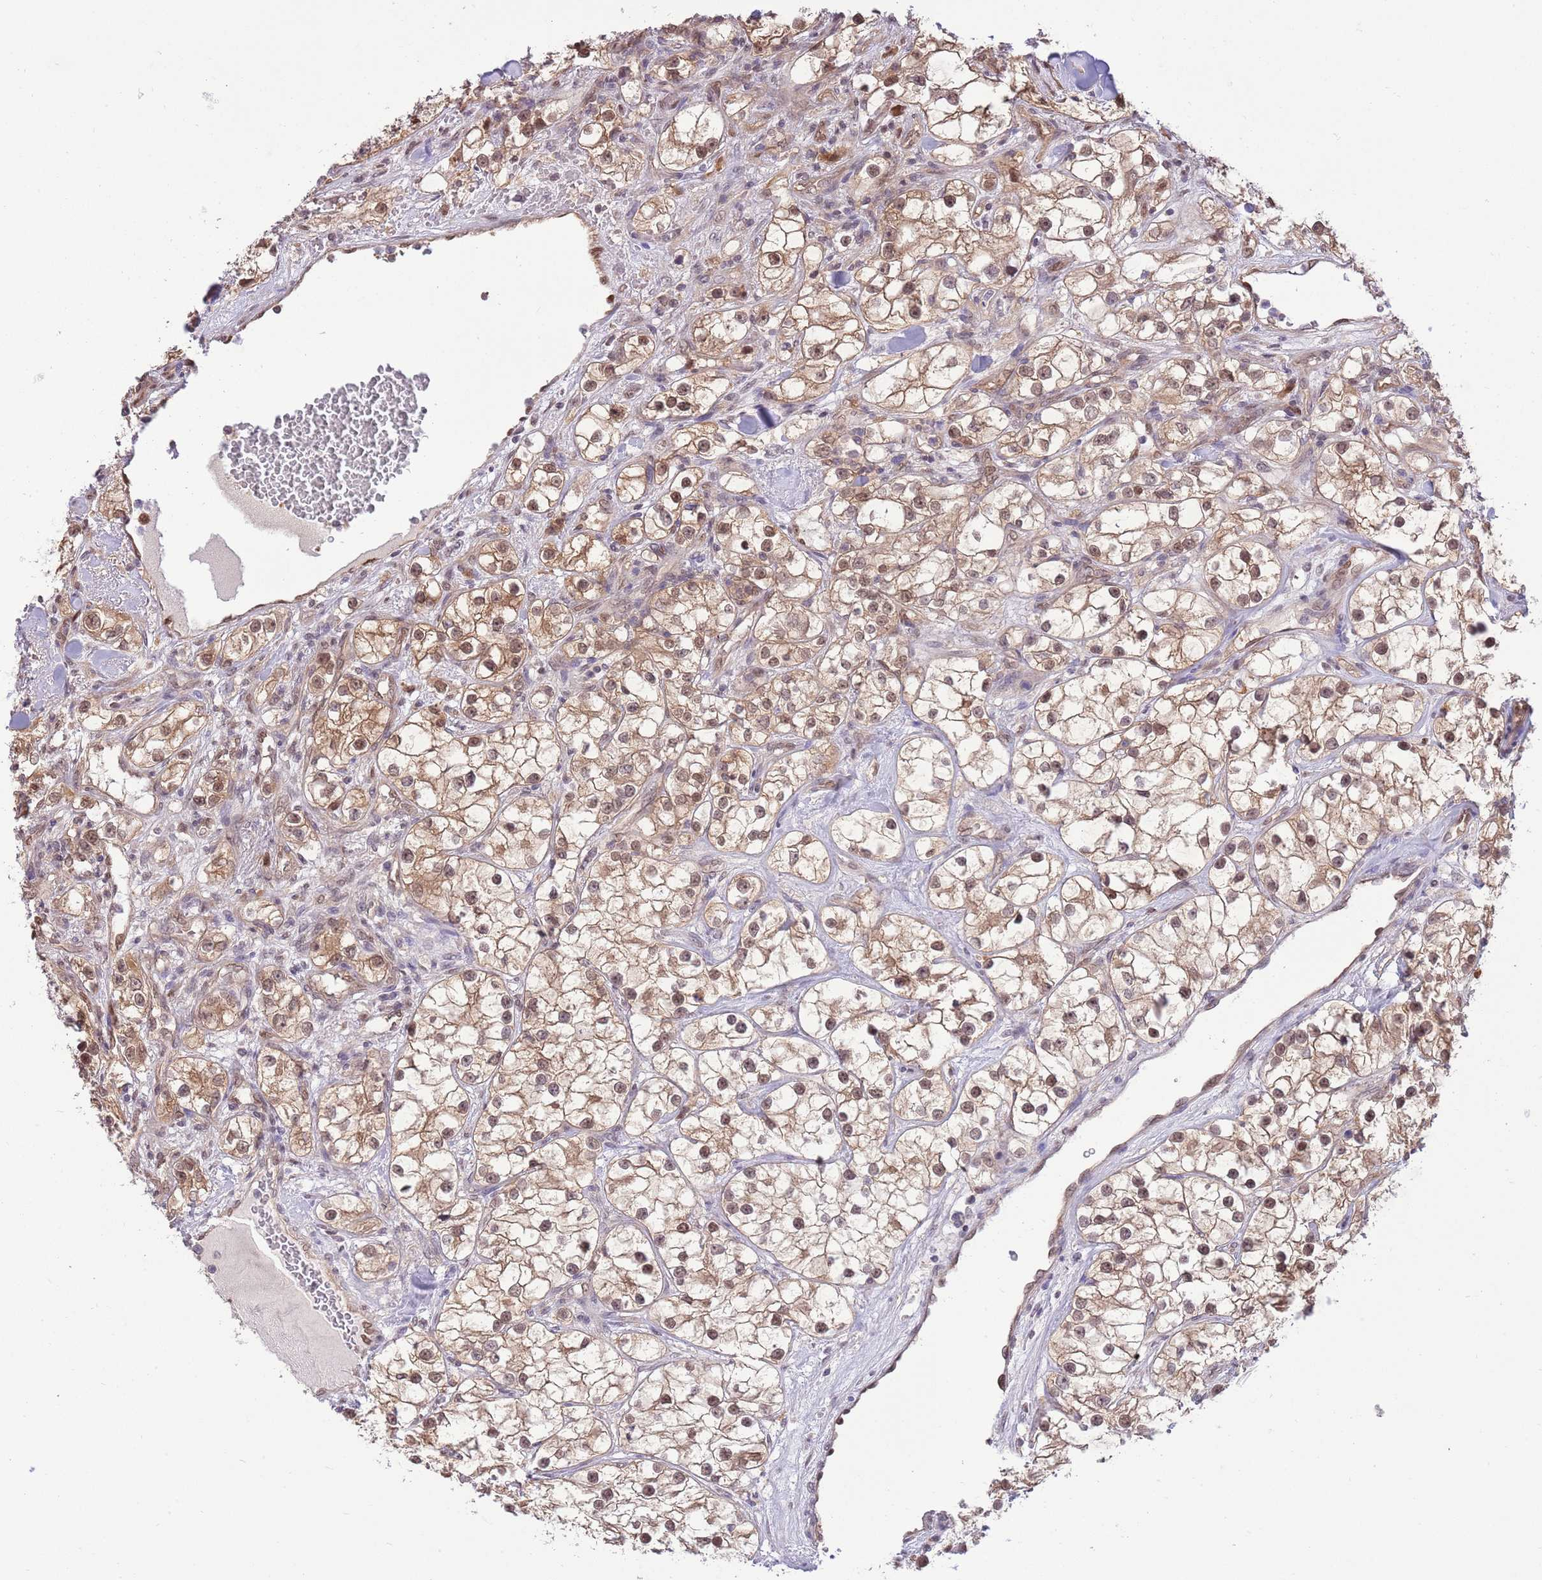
{"staining": {"intensity": "moderate", "quantity": ">75%", "location": "cytoplasmic/membranous,nuclear"}, "tissue": "renal cancer", "cell_type": "Tumor cells", "image_type": "cancer", "snomed": [{"axis": "morphology", "description": "Adenocarcinoma, NOS"}, {"axis": "topography", "description": "Kidney"}], "caption": "Moderate cytoplasmic/membranous and nuclear positivity is appreciated in about >75% of tumor cells in renal adenocarcinoma.", "gene": "NSFL1C", "patient": {"sex": "male", "age": 77}}